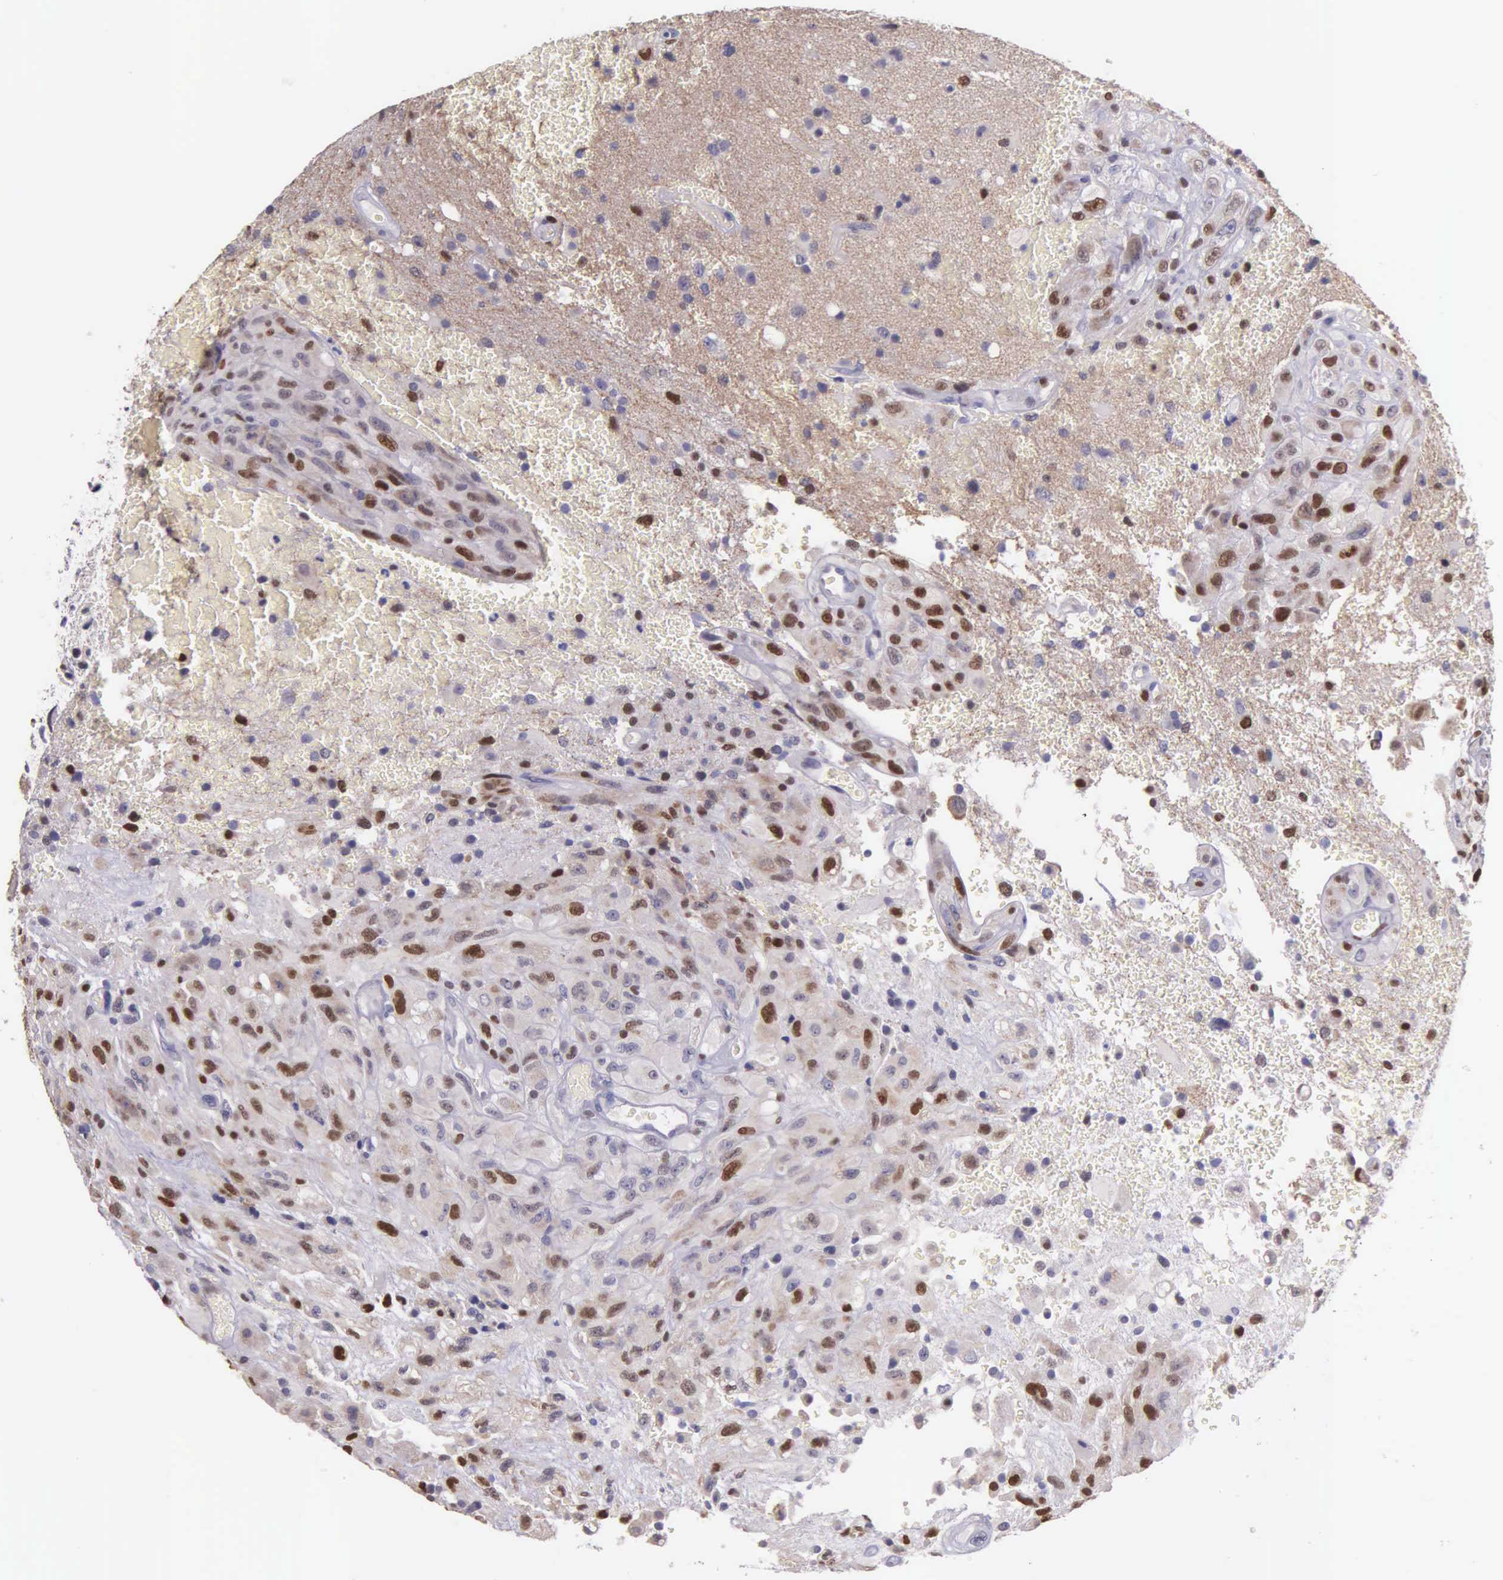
{"staining": {"intensity": "strong", "quantity": "25%-75%", "location": "nuclear"}, "tissue": "glioma", "cell_type": "Tumor cells", "image_type": "cancer", "snomed": [{"axis": "morphology", "description": "Glioma, malignant, High grade"}, {"axis": "topography", "description": "Brain"}], "caption": "Immunohistochemical staining of human high-grade glioma (malignant) shows high levels of strong nuclear positivity in about 25%-75% of tumor cells. Using DAB (3,3'-diaminobenzidine) (brown) and hematoxylin (blue) stains, captured at high magnification using brightfield microscopy.", "gene": "MCM5", "patient": {"sex": "male", "age": 48}}